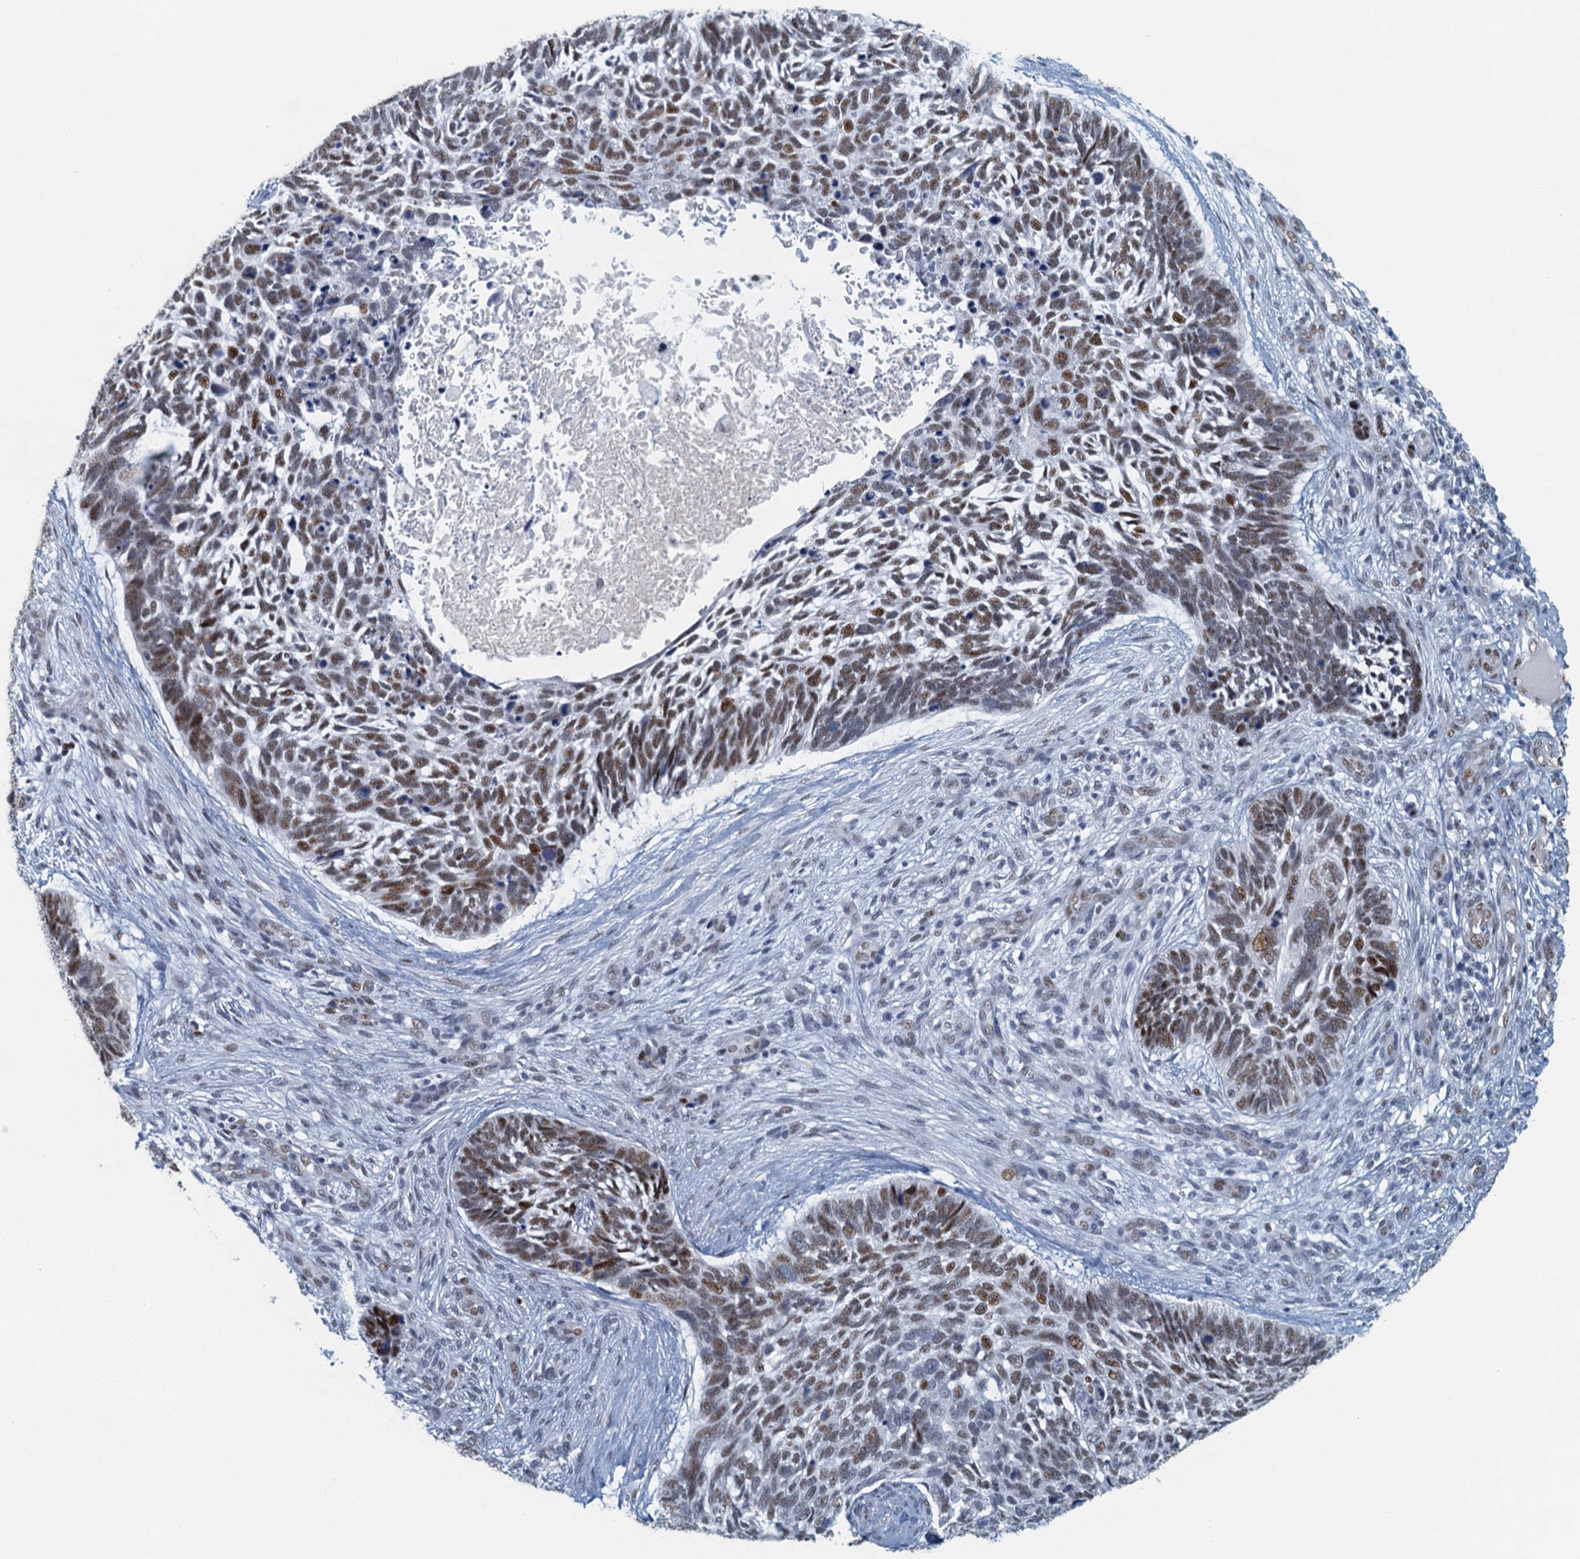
{"staining": {"intensity": "moderate", "quantity": ">75%", "location": "nuclear"}, "tissue": "skin cancer", "cell_type": "Tumor cells", "image_type": "cancer", "snomed": [{"axis": "morphology", "description": "Basal cell carcinoma"}, {"axis": "topography", "description": "Skin"}], "caption": "Human skin basal cell carcinoma stained with a brown dye reveals moderate nuclear positive staining in approximately >75% of tumor cells.", "gene": "TTLL9", "patient": {"sex": "male", "age": 88}}